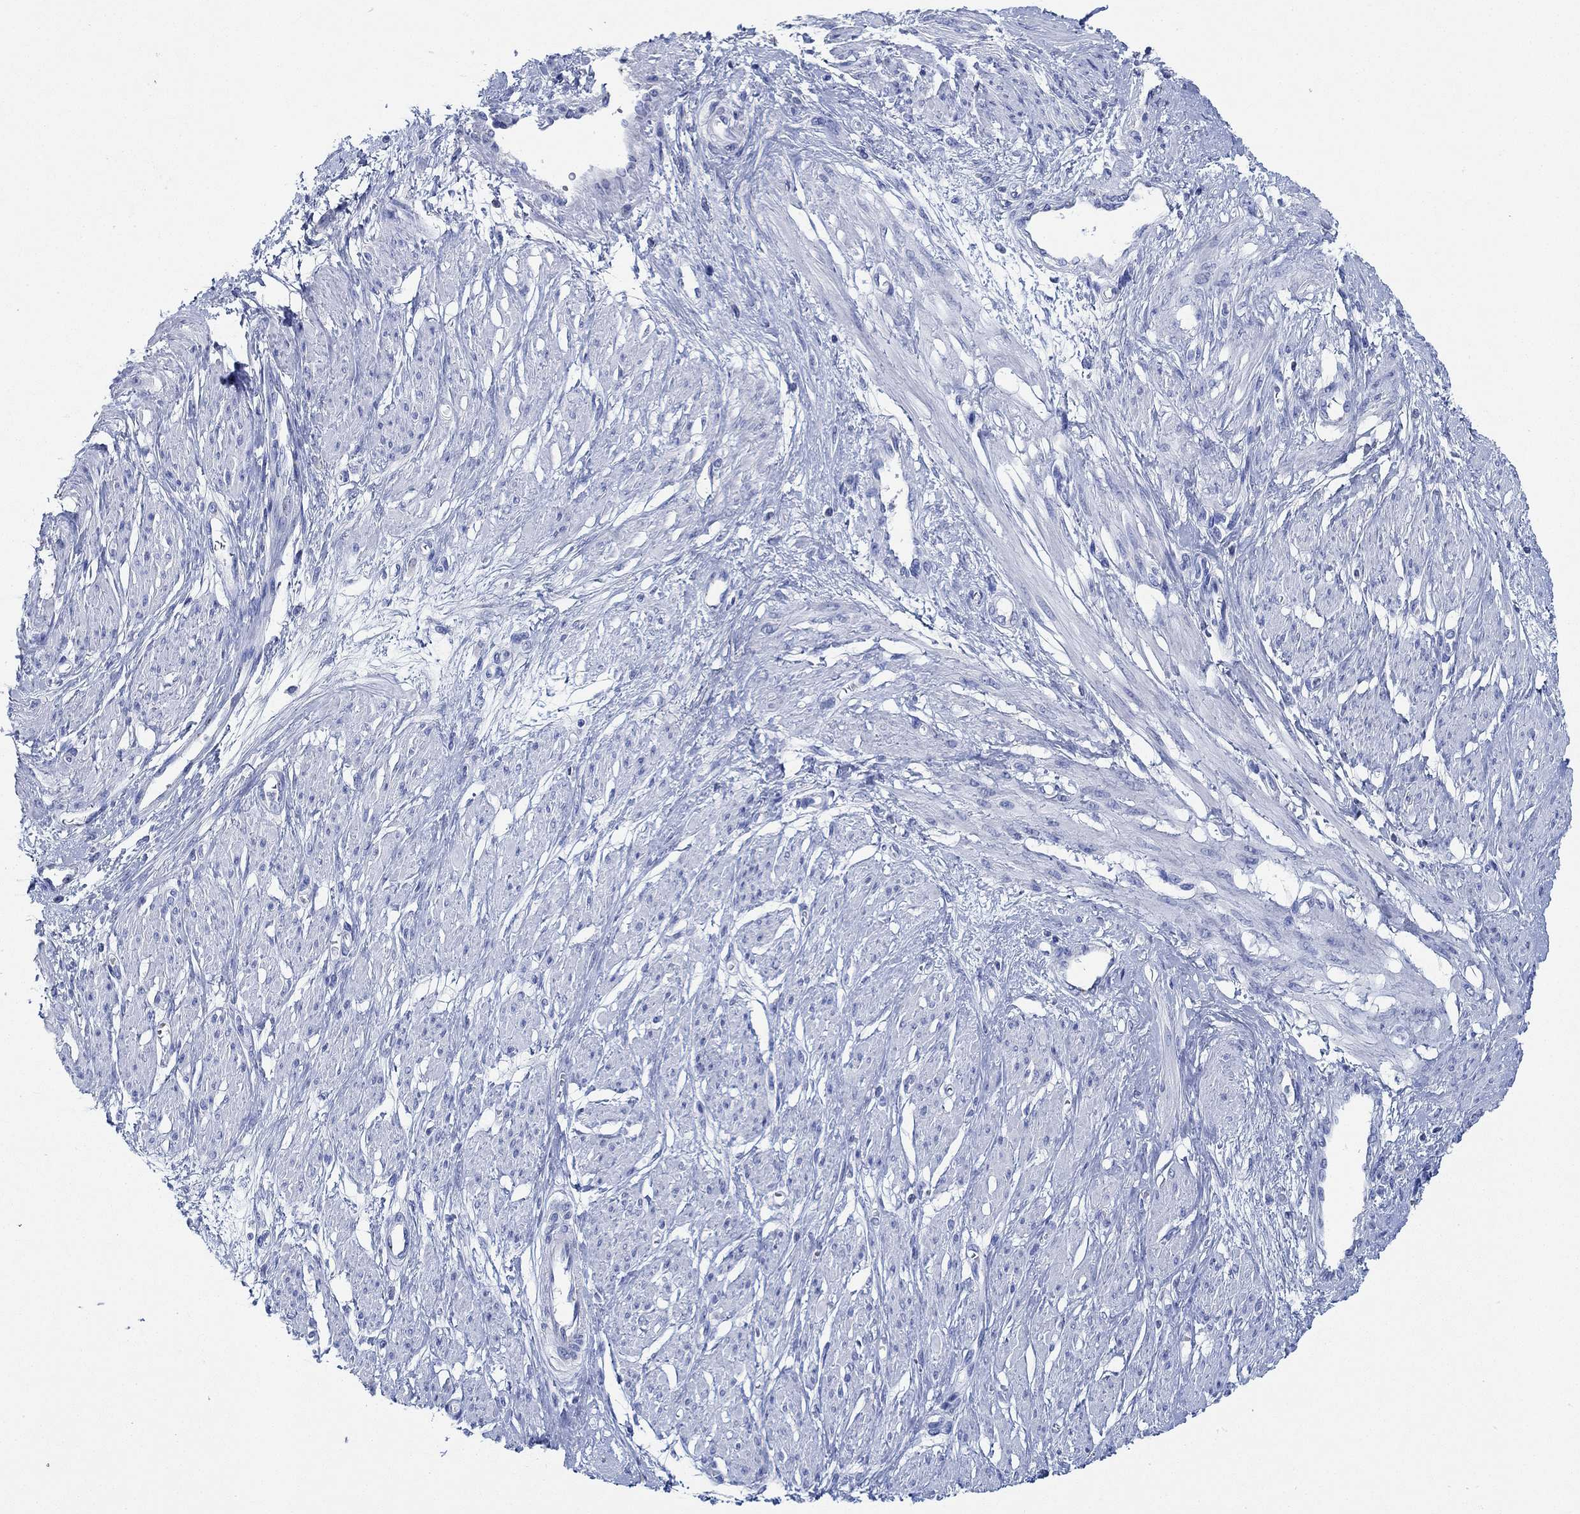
{"staining": {"intensity": "negative", "quantity": "none", "location": "none"}, "tissue": "smooth muscle", "cell_type": "Smooth muscle cells", "image_type": "normal", "snomed": [{"axis": "morphology", "description": "Normal tissue, NOS"}, {"axis": "topography", "description": "Smooth muscle"}, {"axis": "topography", "description": "Uterus"}], "caption": "This is a histopathology image of immunohistochemistry staining of normal smooth muscle, which shows no positivity in smooth muscle cells.", "gene": "PPP1R17", "patient": {"sex": "female", "age": 39}}